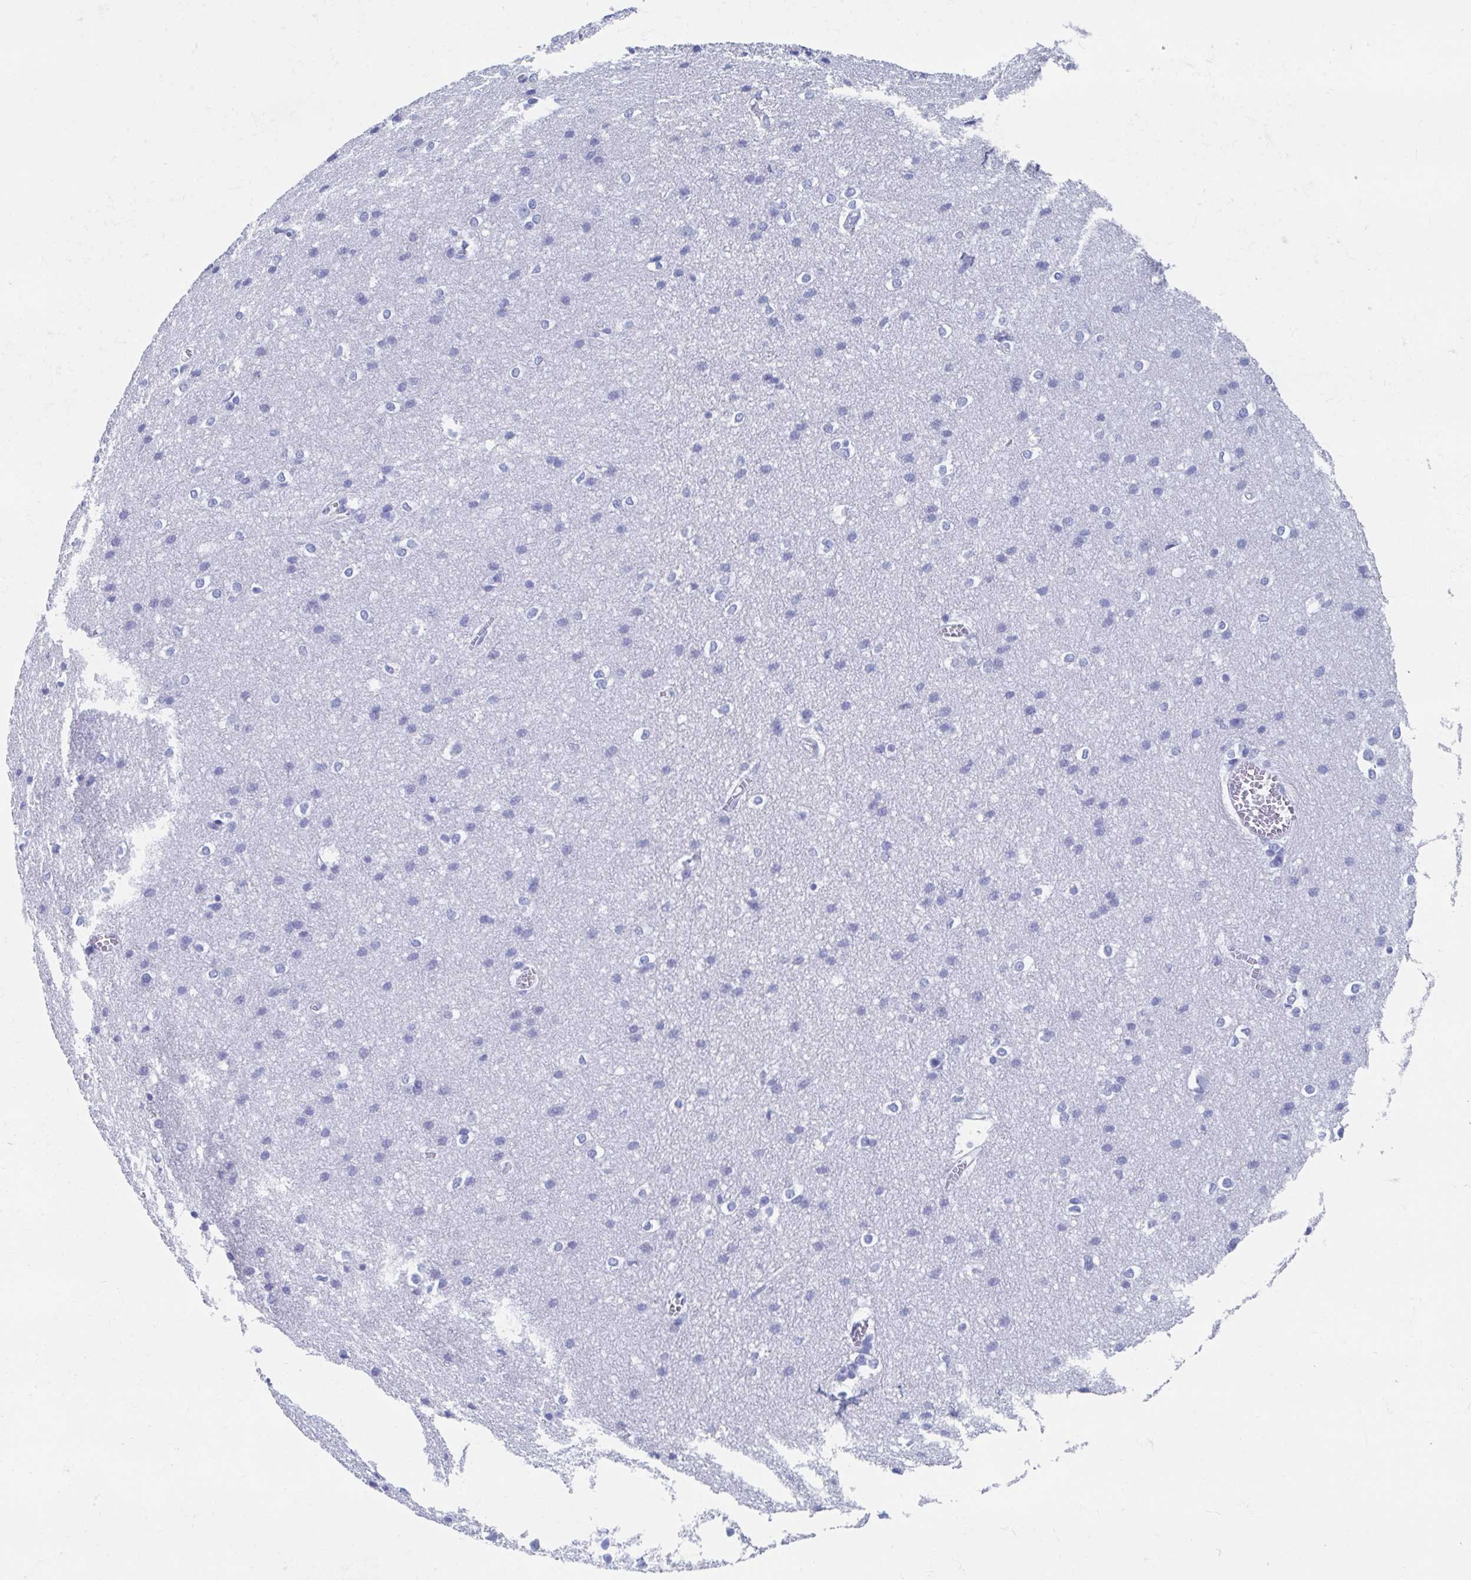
{"staining": {"intensity": "negative", "quantity": "none", "location": "none"}, "tissue": "cerebral cortex", "cell_type": "Endothelial cells", "image_type": "normal", "snomed": [{"axis": "morphology", "description": "Normal tissue, NOS"}, {"axis": "topography", "description": "Cerebral cortex"}], "caption": "A high-resolution photomicrograph shows immunohistochemistry (IHC) staining of unremarkable cerebral cortex, which reveals no significant expression in endothelial cells.", "gene": "HDGFL1", "patient": {"sex": "male", "age": 37}}